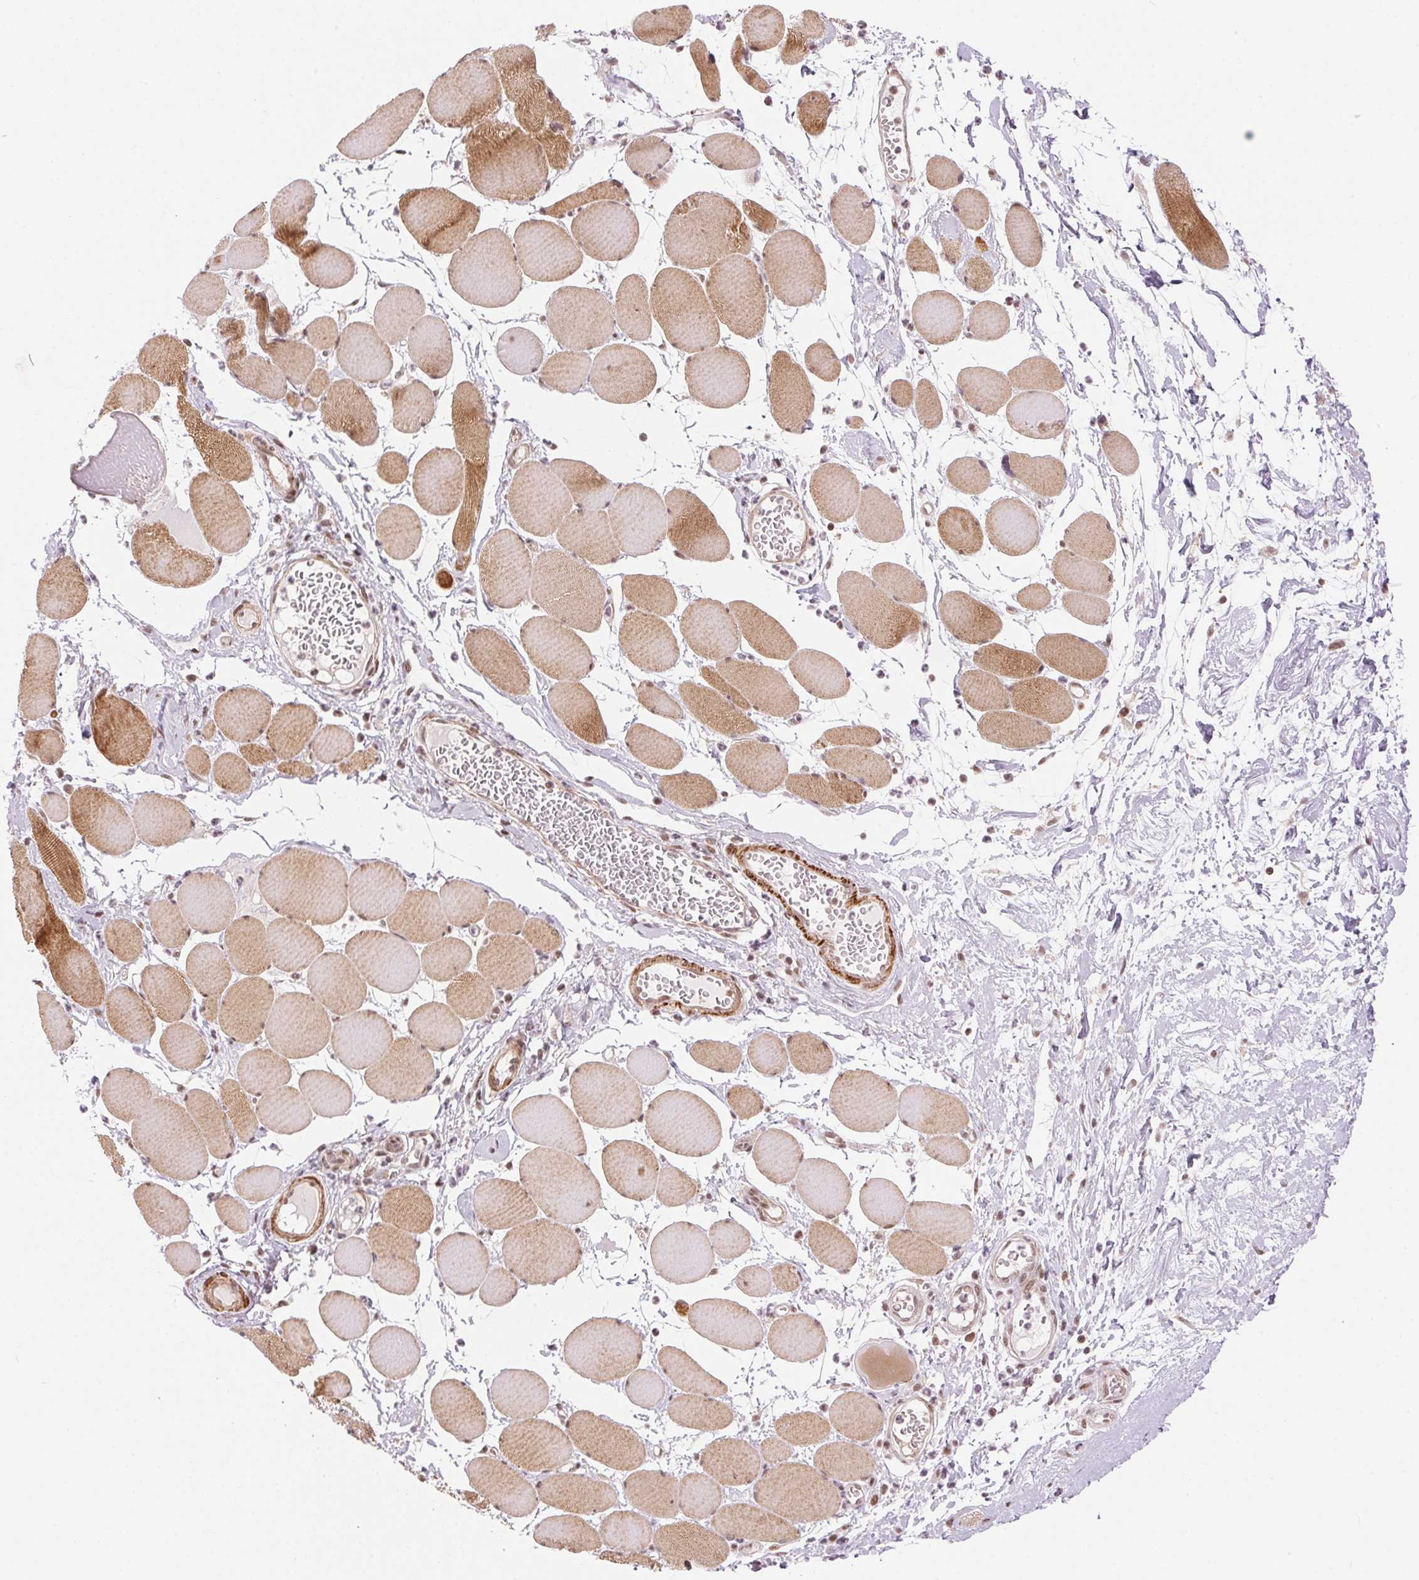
{"staining": {"intensity": "moderate", "quantity": ">75%", "location": "cytoplasmic/membranous"}, "tissue": "skeletal muscle", "cell_type": "Myocytes", "image_type": "normal", "snomed": [{"axis": "morphology", "description": "Normal tissue, NOS"}, {"axis": "topography", "description": "Skeletal muscle"}], "caption": "High-magnification brightfield microscopy of unremarkable skeletal muscle stained with DAB (brown) and counterstained with hematoxylin (blue). myocytes exhibit moderate cytoplasmic/membranous positivity is present in approximately>75% of cells.", "gene": "HNRNPDL", "patient": {"sex": "female", "age": 75}}